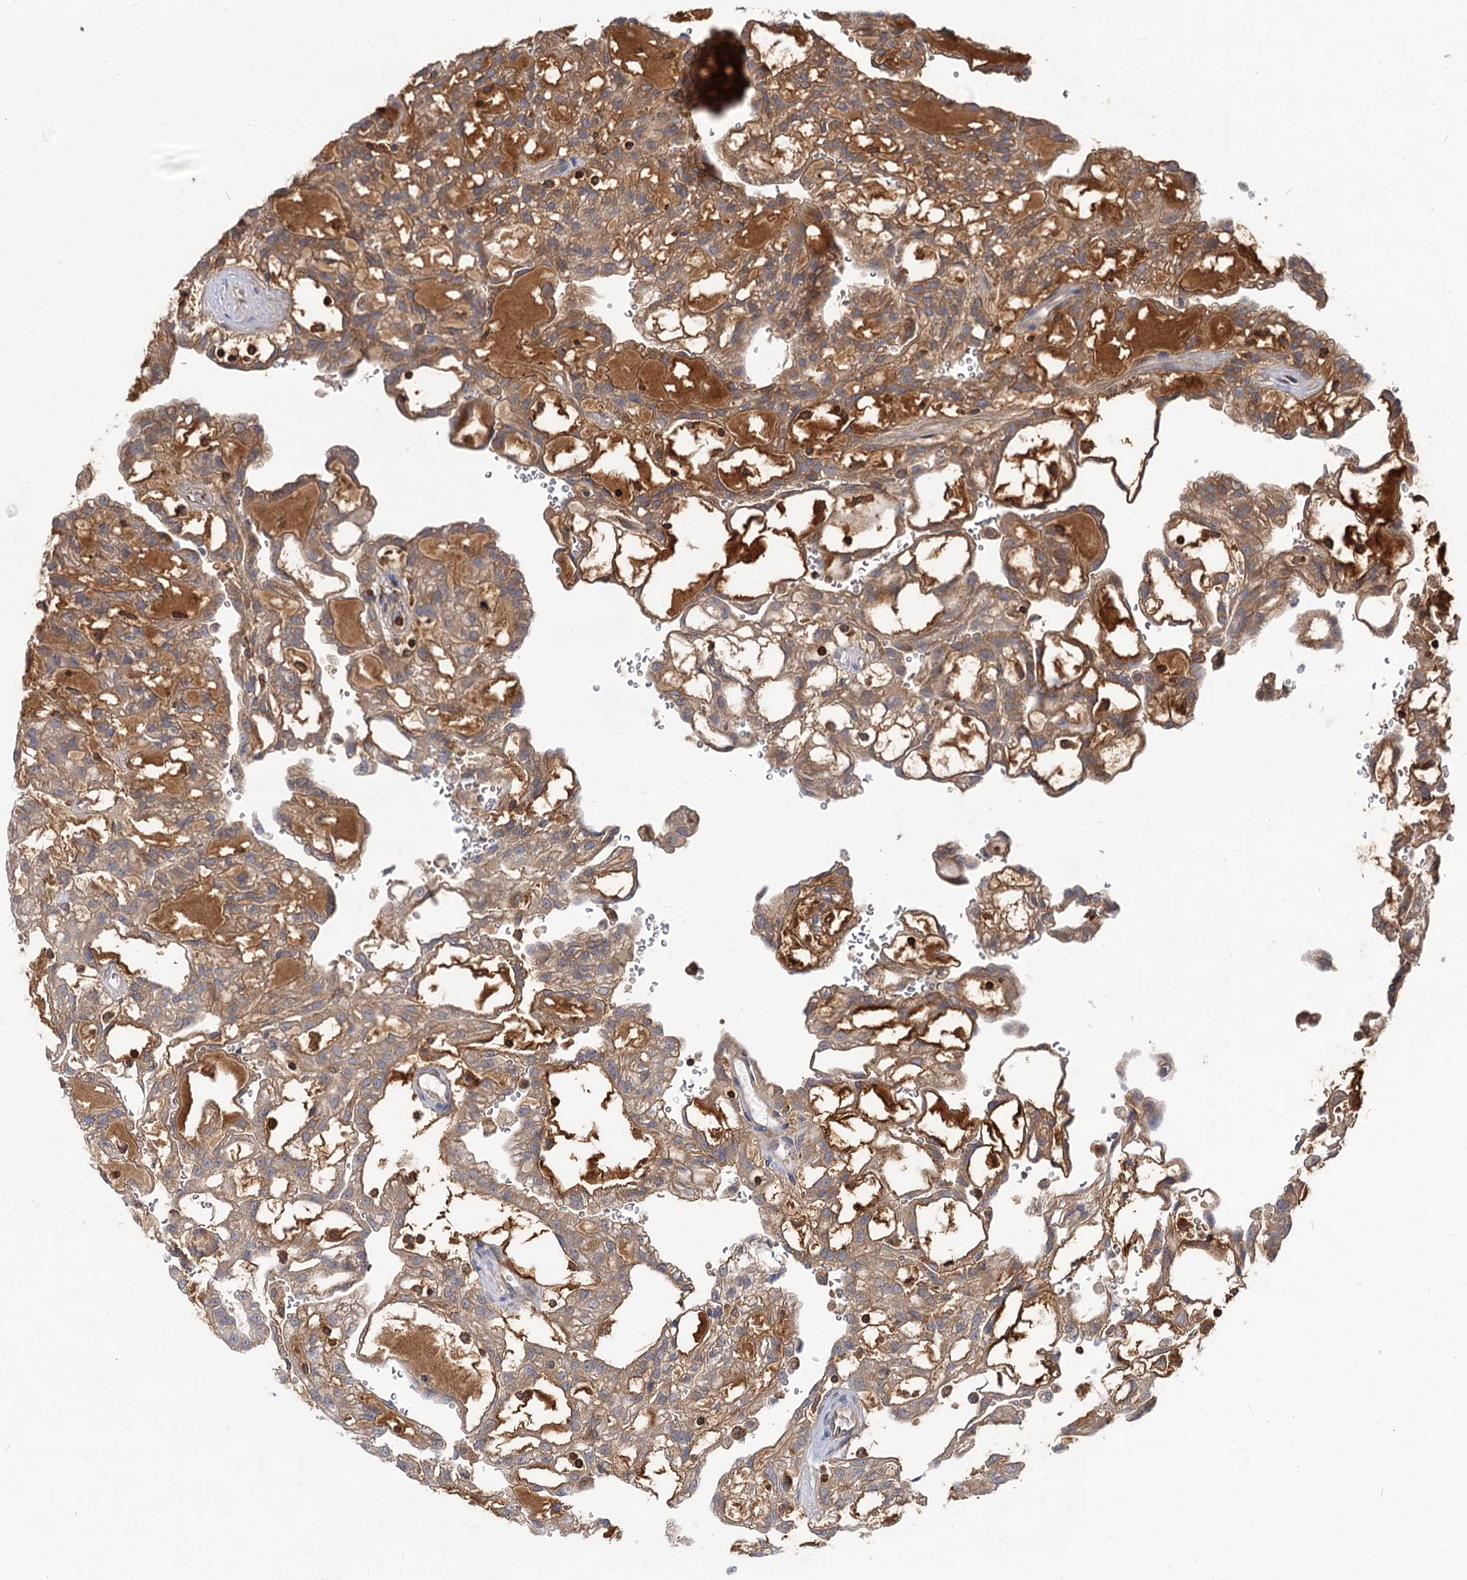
{"staining": {"intensity": "moderate", "quantity": "25%-75%", "location": "cytoplasmic/membranous"}, "tissue": "renal cancer", "cell_type": "Tumor cells", "image_type": "cancer", "snomed": [{"axis": "morphology", "description": "Adenocarcinoma, NOS"}, {"axis": "topography", "description": "Kidney"}], "caption": "High-power microscopy captured an immunohistochemistry image of renal adenocarcinoma, revealing moderate cytoplasmic/membranous staining in approximately 25%-75% of tumor cells.", "gene": "PACS1", "patient": {"sex": "male", "age": 63}}